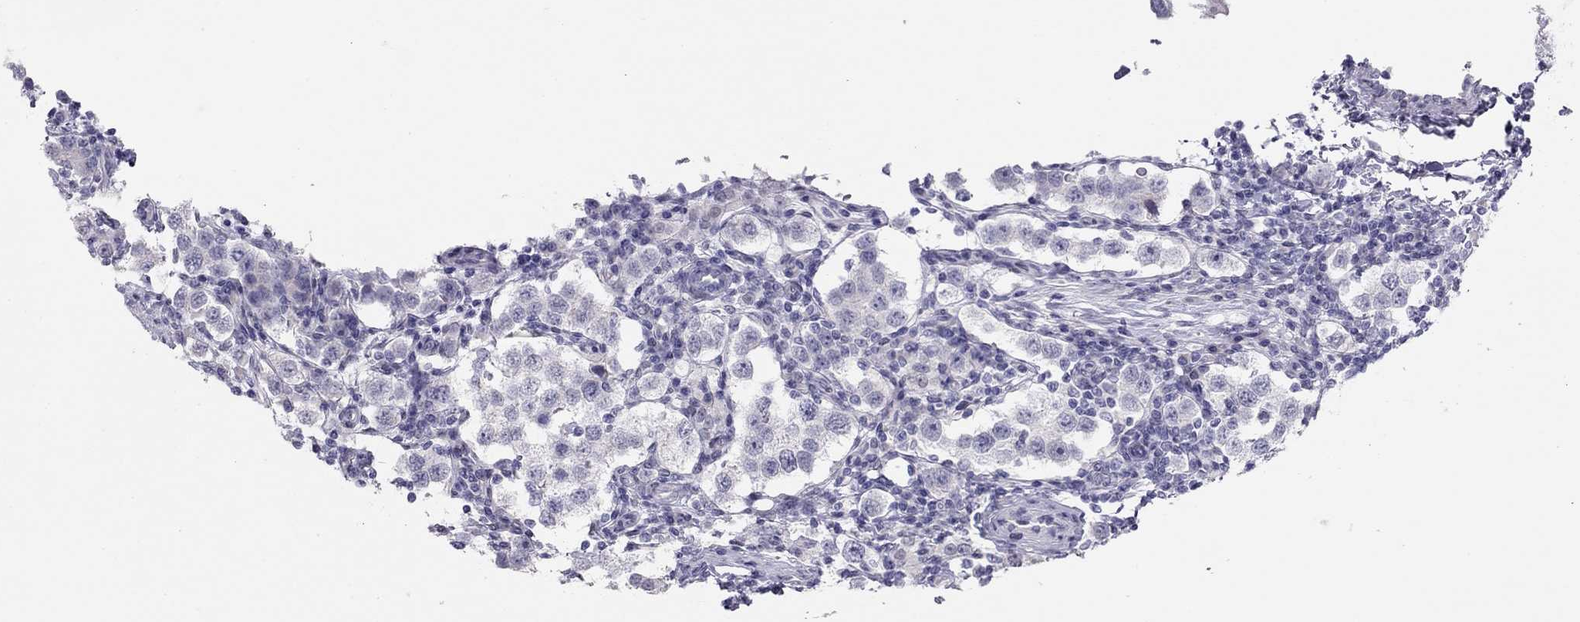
{"staining": {"intensity": "negative", "quantity": "none", "location": "none"}, "tissue": "testis cancer", "cell_type": "Tumor cells", "image_type": "cancer", "snomed": [{"axis": "morphology", "description": "Seminoma, NOS"}, {"axis": "topography", "description": "Testis"}], "caption": "An image of testis cancer (seminoma) stained for a protein displays no brown staining in tumor cells.", "gene": "KCNV2", "patient": {"sex": "male", "age": 37}}